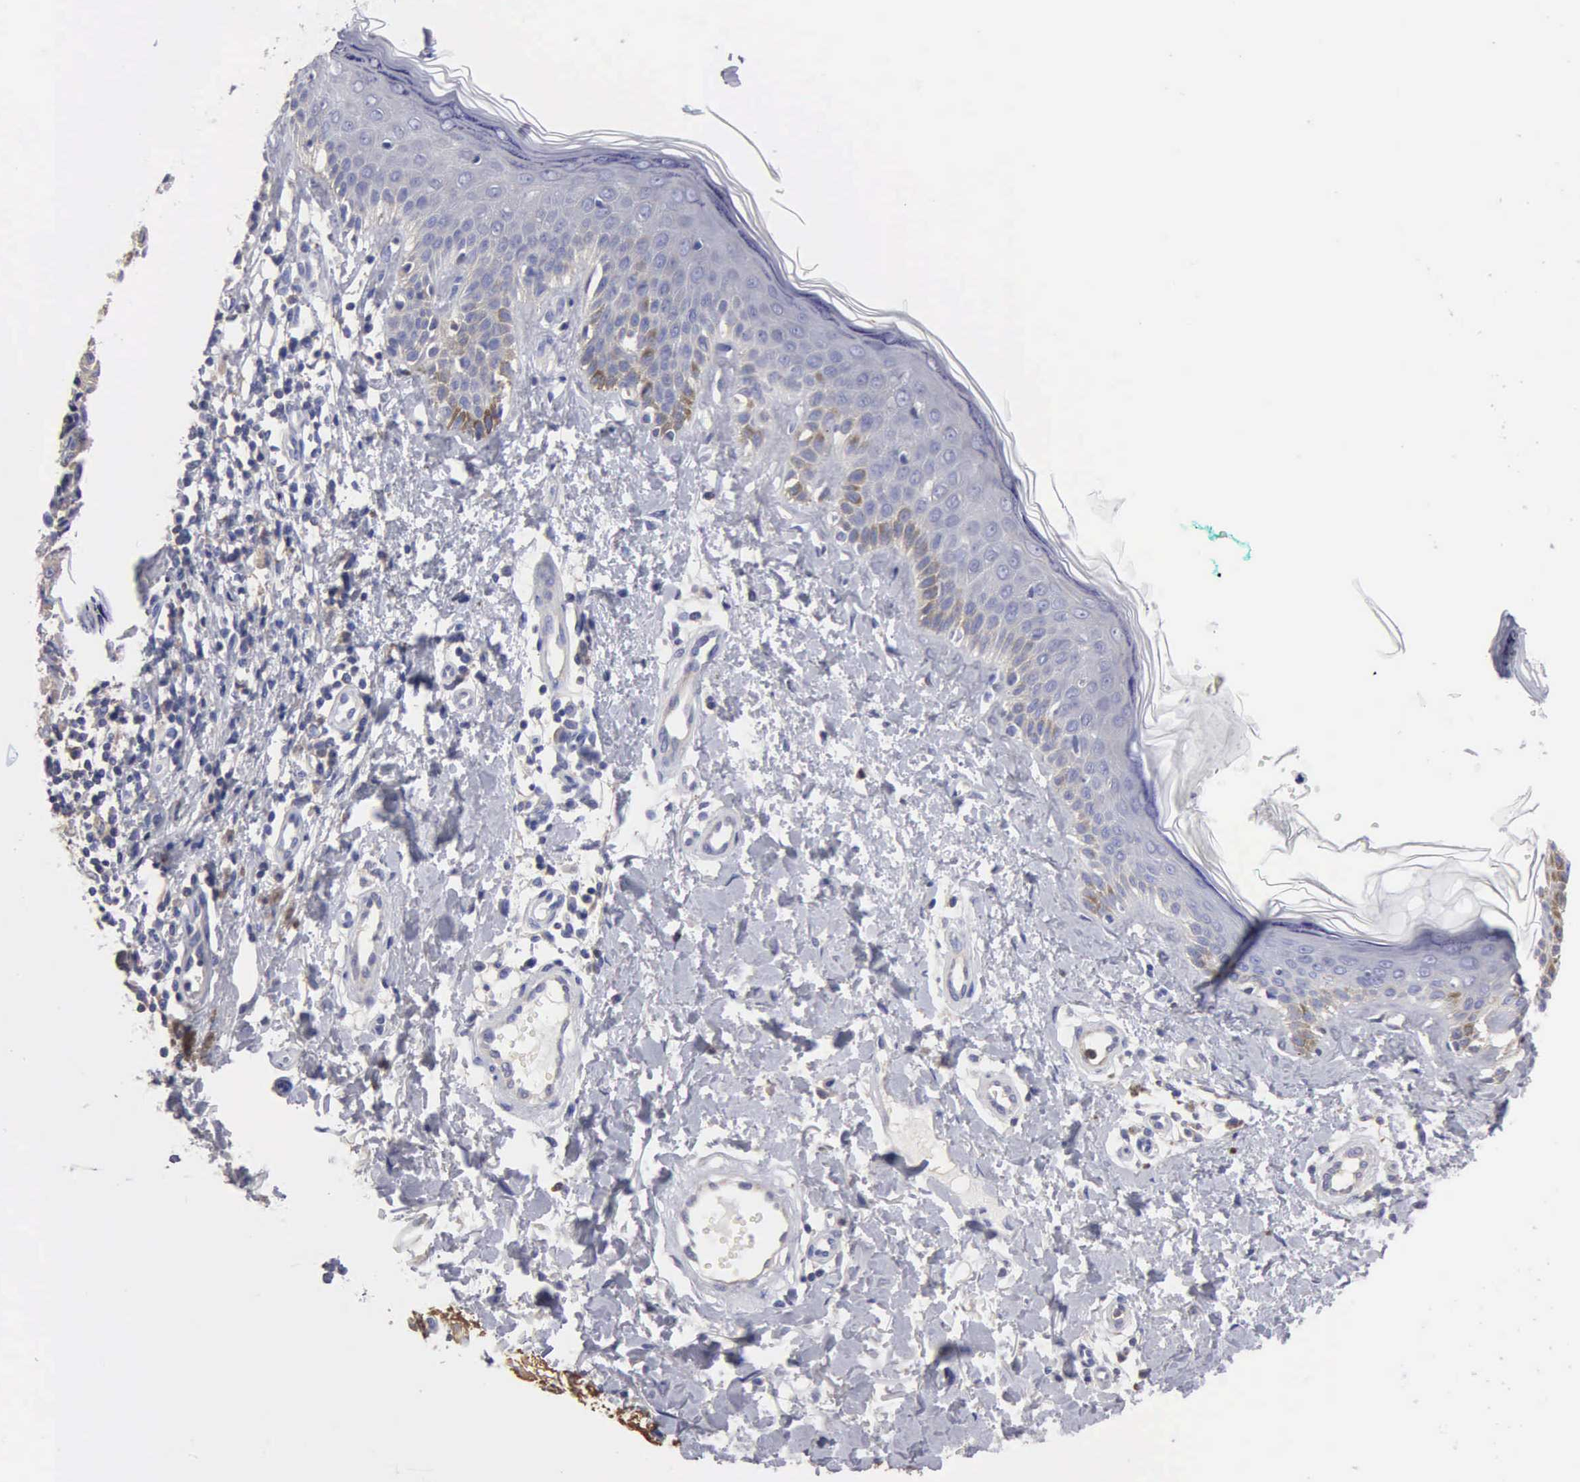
{"staining": {"intensity": "negative", "quantity": "none", "location": "none"}, "tissue": "melanoma", "cell_type": "Tumor cells", "image_type": "cancer", "snomed": [{"axis": "morphology", "description": "Malignant melanoma, NOS"}, {"axis": "topography", "description": "Skin"}], "caption": "An image of human malignant melanoma is negative for staining in tumor cells. The staining was performed using DAB (3,3'-diaminobenzidine) to visualize the protein expression in brown, while the nuclei were stained in blue with hematoxylin (Magnification: 20x).", "gene": "G6PD", "patient": {"sex": "male", "age": 49}}